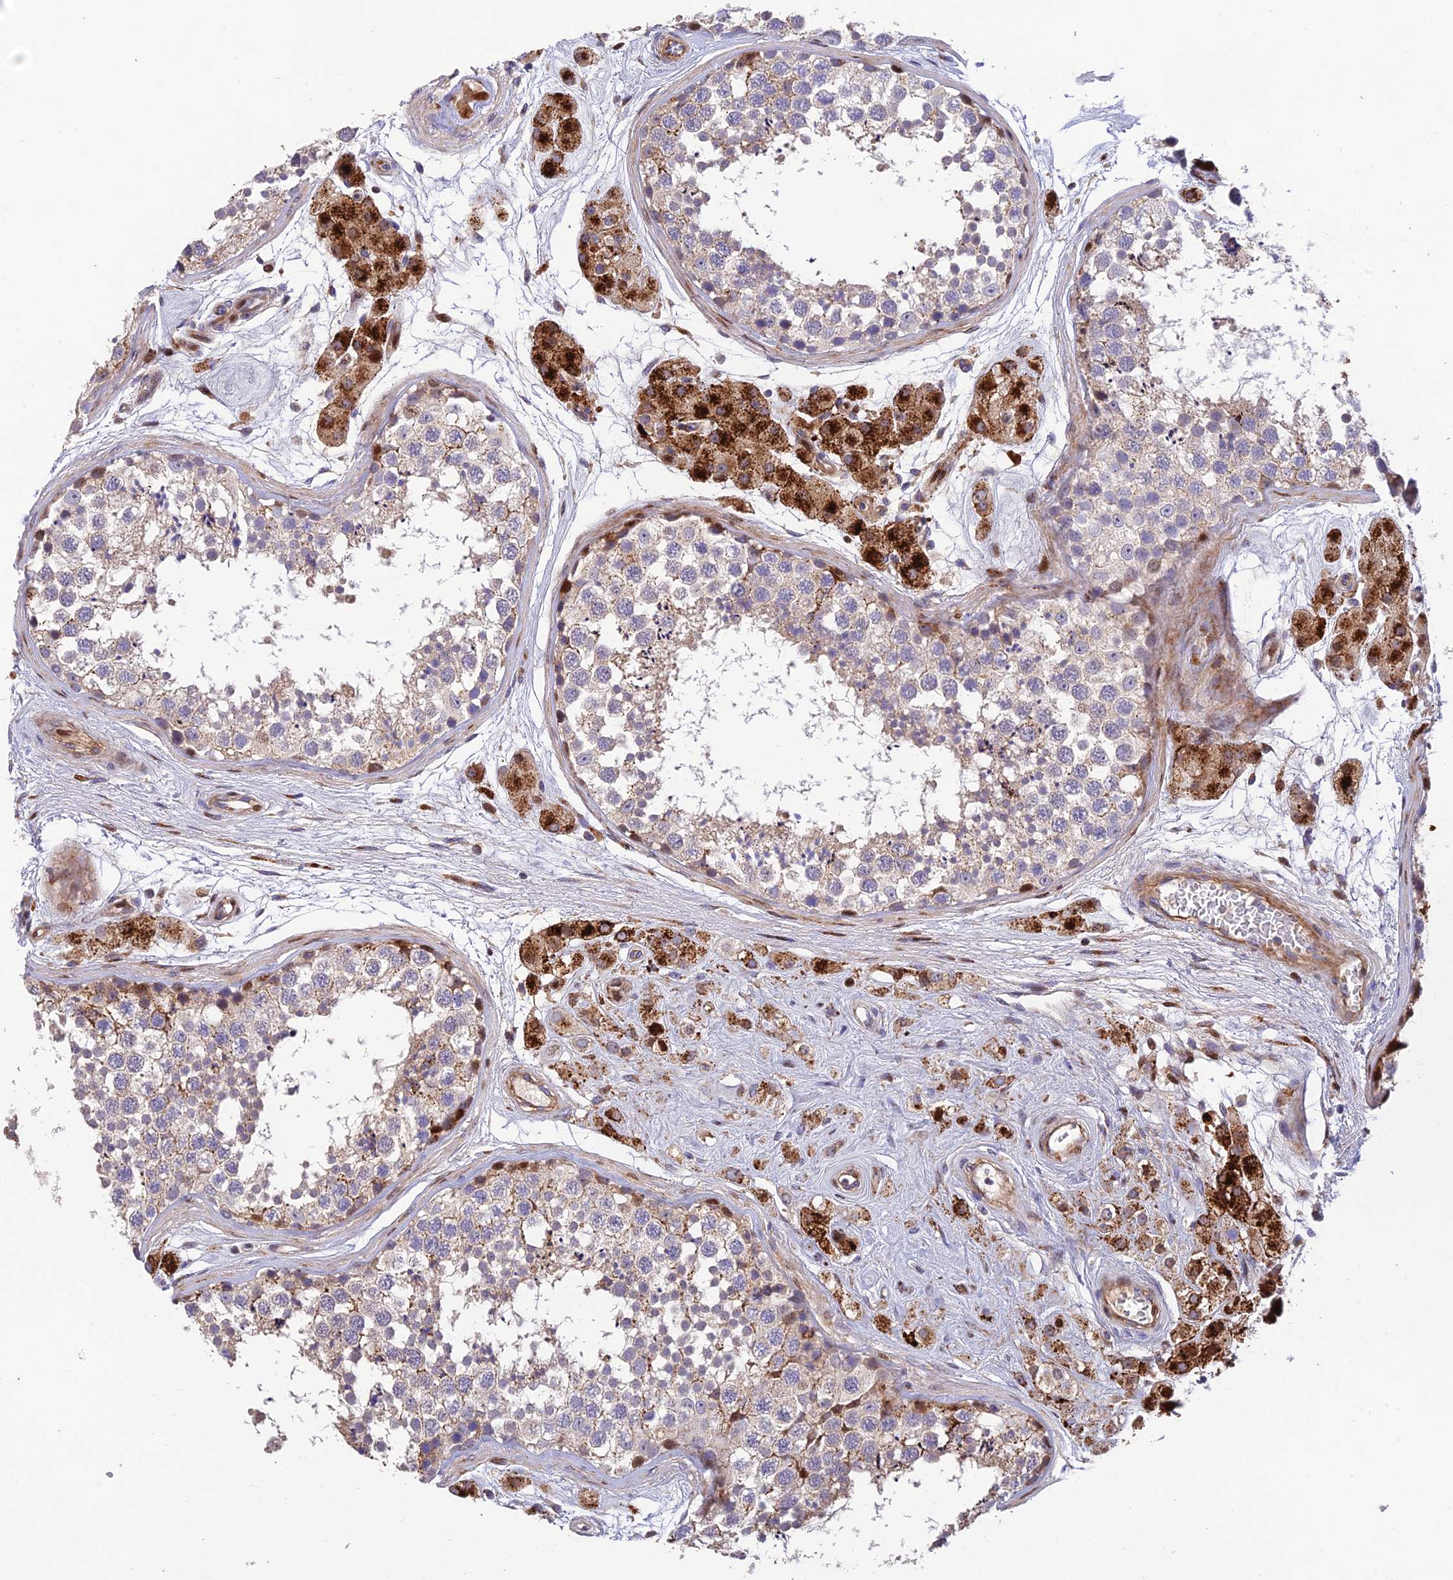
{"staining": {"intensity": "moderate", "quantity": "<25%", "location": "cytoplasmic/membranous,nuclear"}, "tissue": "testis", "cell_type": "Cells in seminiferous ducts", "image_type": "normal", "snomed": [{"axis": "morphology", "description": "Normal tissue, NOS"}, {"axis": "topography", "description": "Testis"}], "caption": "Immunohistochemical staining of normal testis exhibits moderate cytoplasmic/membranous,nuclear protein positivity in about <25% of cells in seminiferous ducts. Nuclei are stained in blue.", "gene": "CPSF4L", "patient": {"sex": "male", "age": 56}}